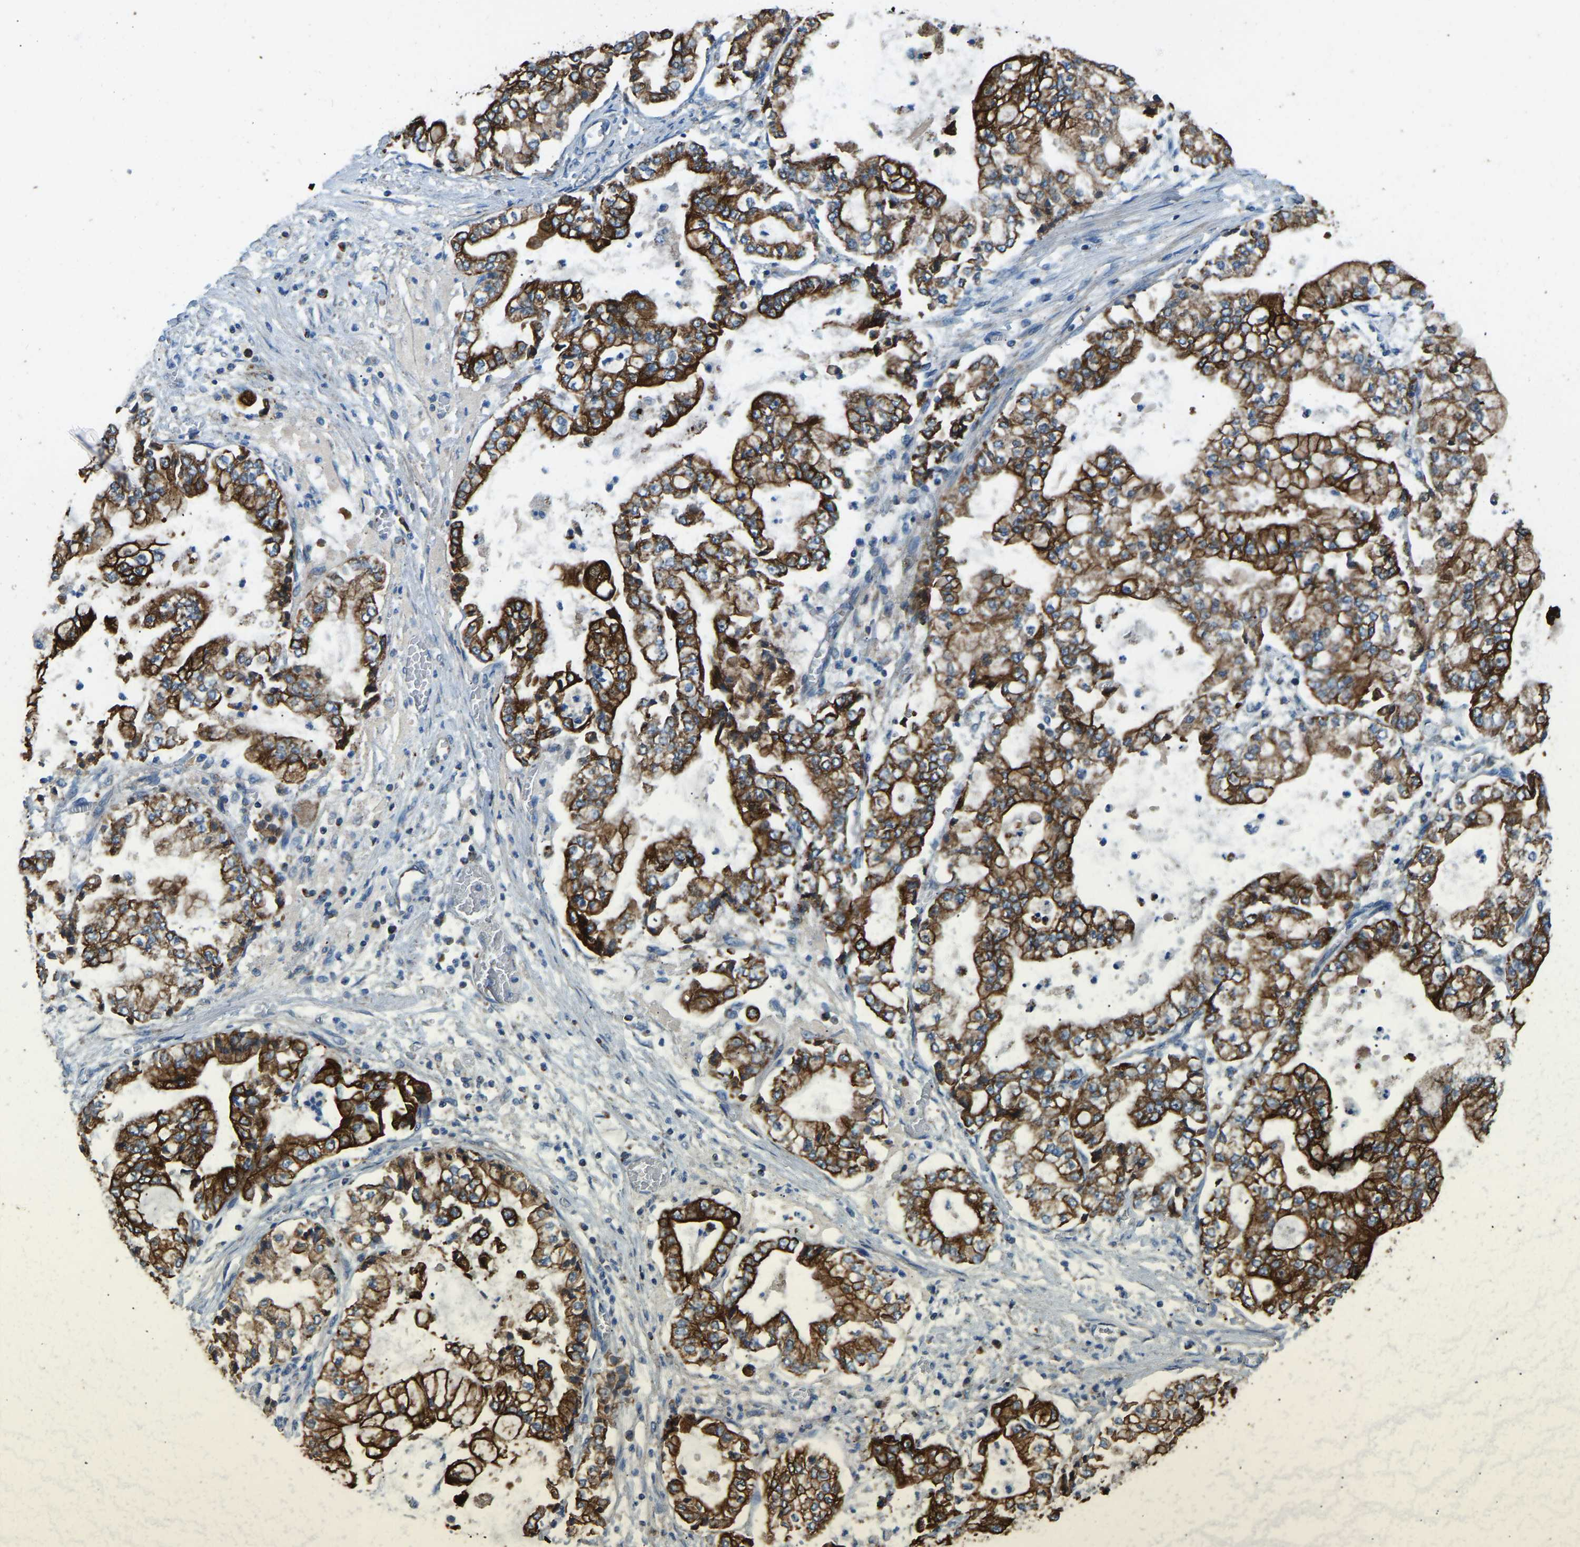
{"staining": {"intensity": "strong", "quantity": ">75%", "location": "cytoplasmic/membranous"}, "tissue": "stomach cancer", "cell_type": "Tumor cells", "image_type": "cancer", "snomed": [{"axis": "morphology", "description": "Adenocarcinoma, NOS"}, {"axis": "topography", "description": "Stomach"}], "caption": "Brown immunohistochemical staining in human stomach cancer demonstrates strong cytoplasmic/membranous staining in approximately >75% of tumor cells.", "gene": "ZNF200", "patient": {"sex": "male", "age": 76}}